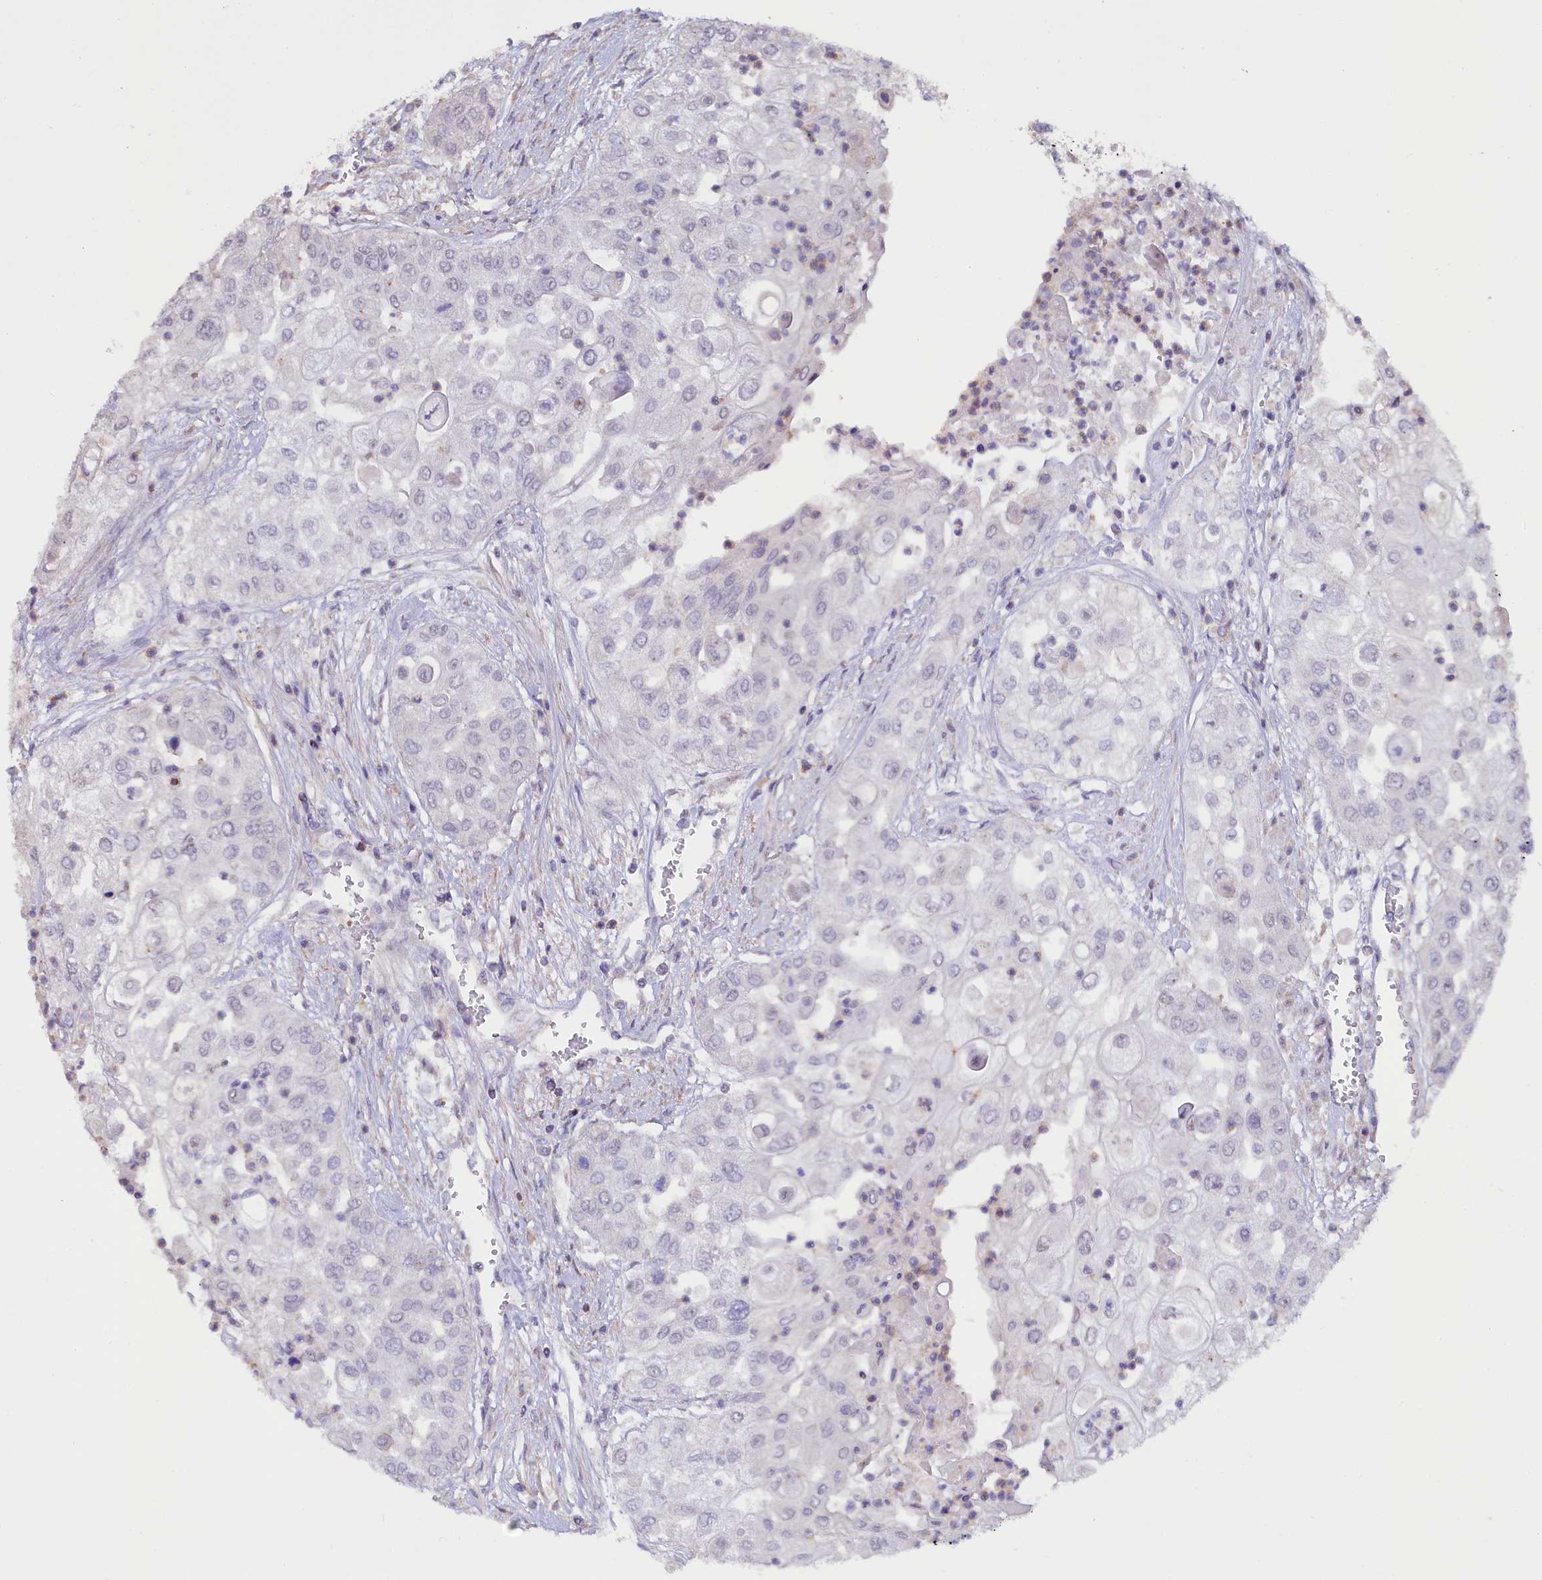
{"staining": {"intensity": "negative", "quantity": "none", "location": "none"}, "tissue": "urothelial cancer", "cell_type": "Tumor cells", "image_type": "cancer", "snomed": [{"axis": "morphology", "description": "Urothelial carcinoma, High grade"}, {"axis": "topography", "description": "Urinary bladder"}], "caption": "The image shows no staining of tumor cells in urothelial carcinoma (high-grade). (Stains: DAB IHC with hematoxylin counter stain, Microscopy: brightfield microscopy at high magnification).", "gene": "RPUSD3", "patient": {"sex": "female", "age": 79}}